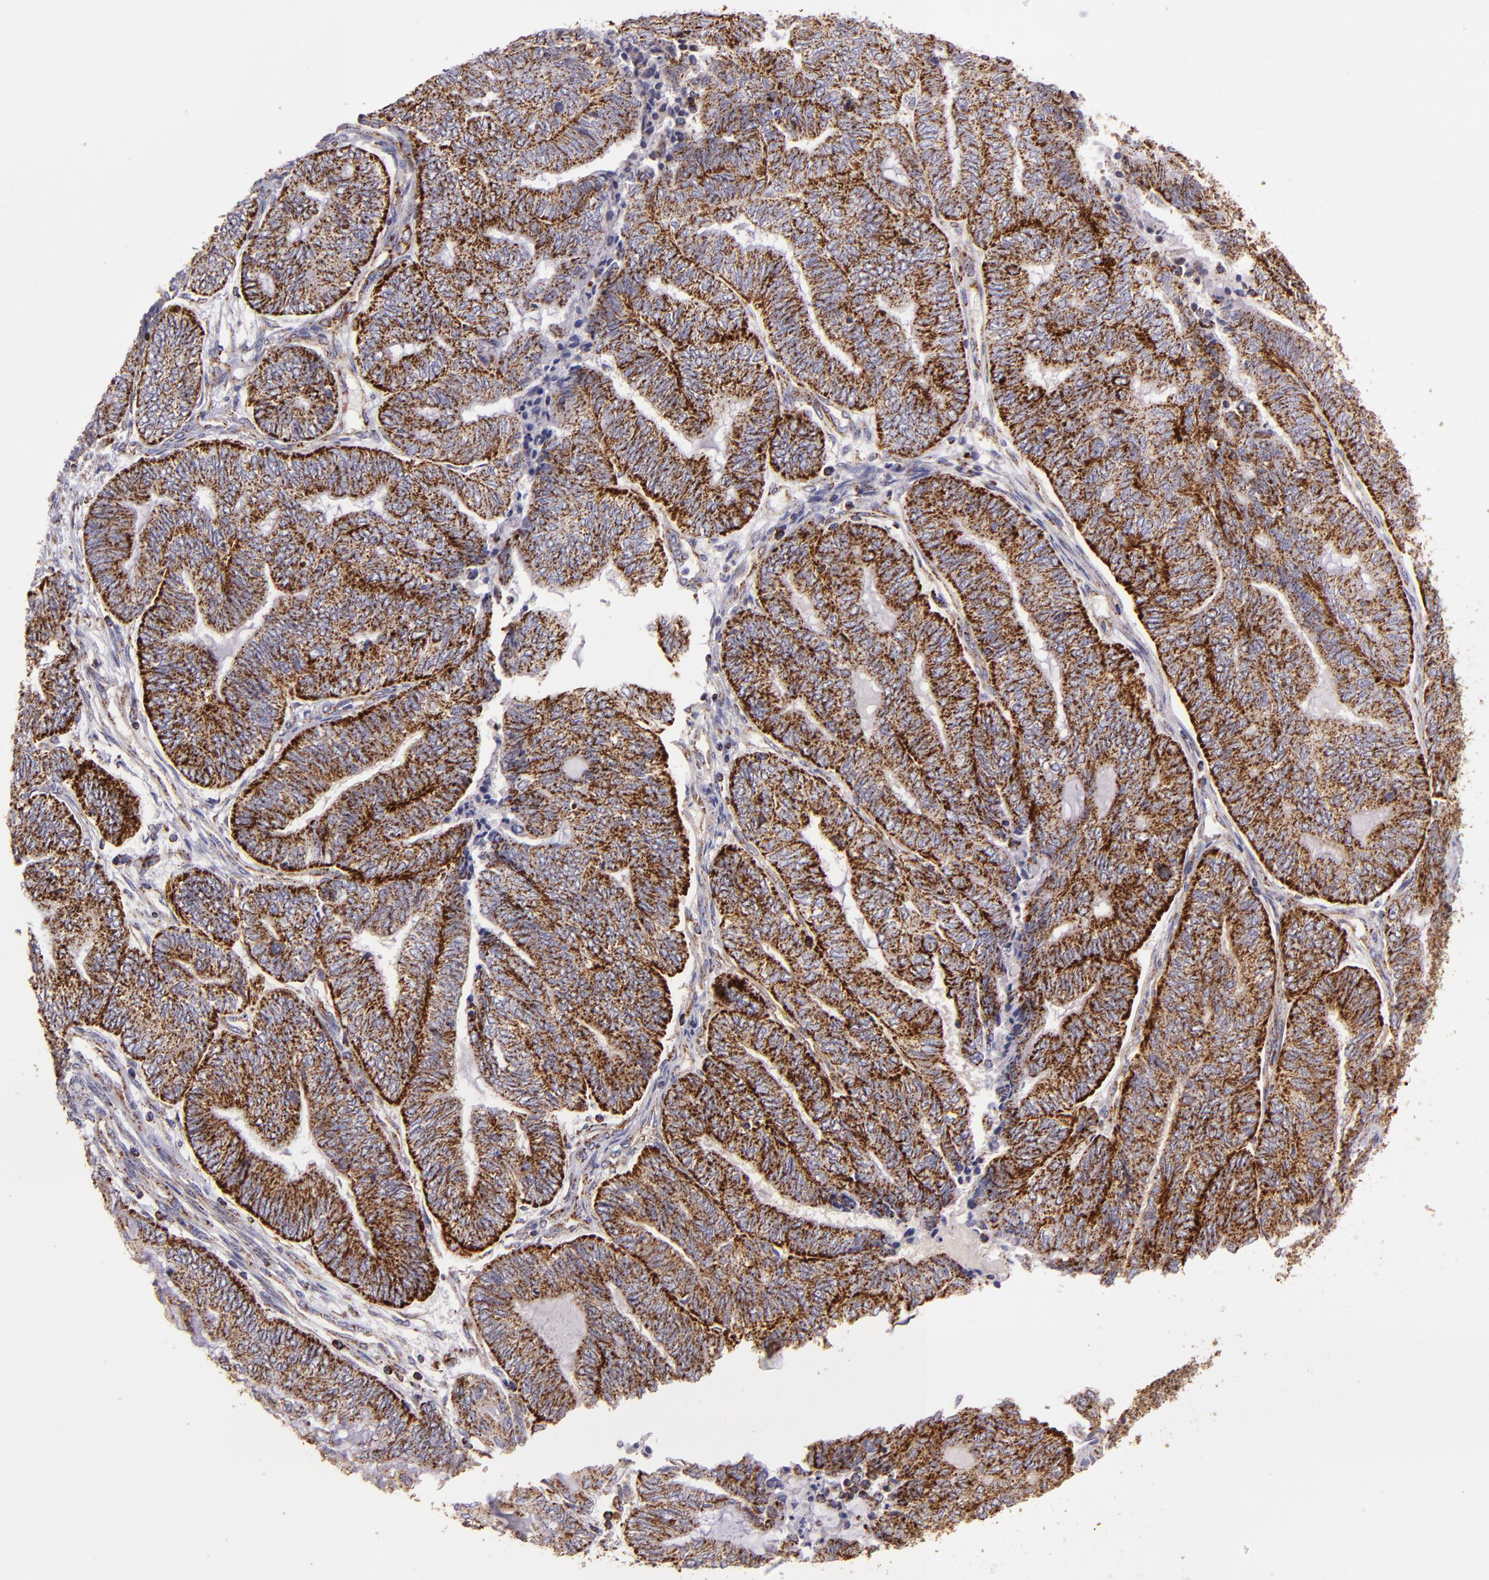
{"staining": {"intensity": "moderate", "quantity": ">75%", "location": "cytoplasmic/membranous"}, "tissue": "endometrial cancer", "cell_type": "Tumor cells", "image_type": "cancer", "snomed": [{"axis": "morphology", "description": "Adenocarcinoma, NOS"}, {"axis": "topography", "description": "Uterus"}, {"axis": "topography", "description": "Endometrium"}], "caption": "A micrograph showing moderate cytoplasmic/membranous staining in about >75% of tumor cells in adenocarcinoma (endometrial), as visualized by brown immunohistochemical staining.", "gene": "HSPD1", "patient": {"sex": "female", "age": 70}}